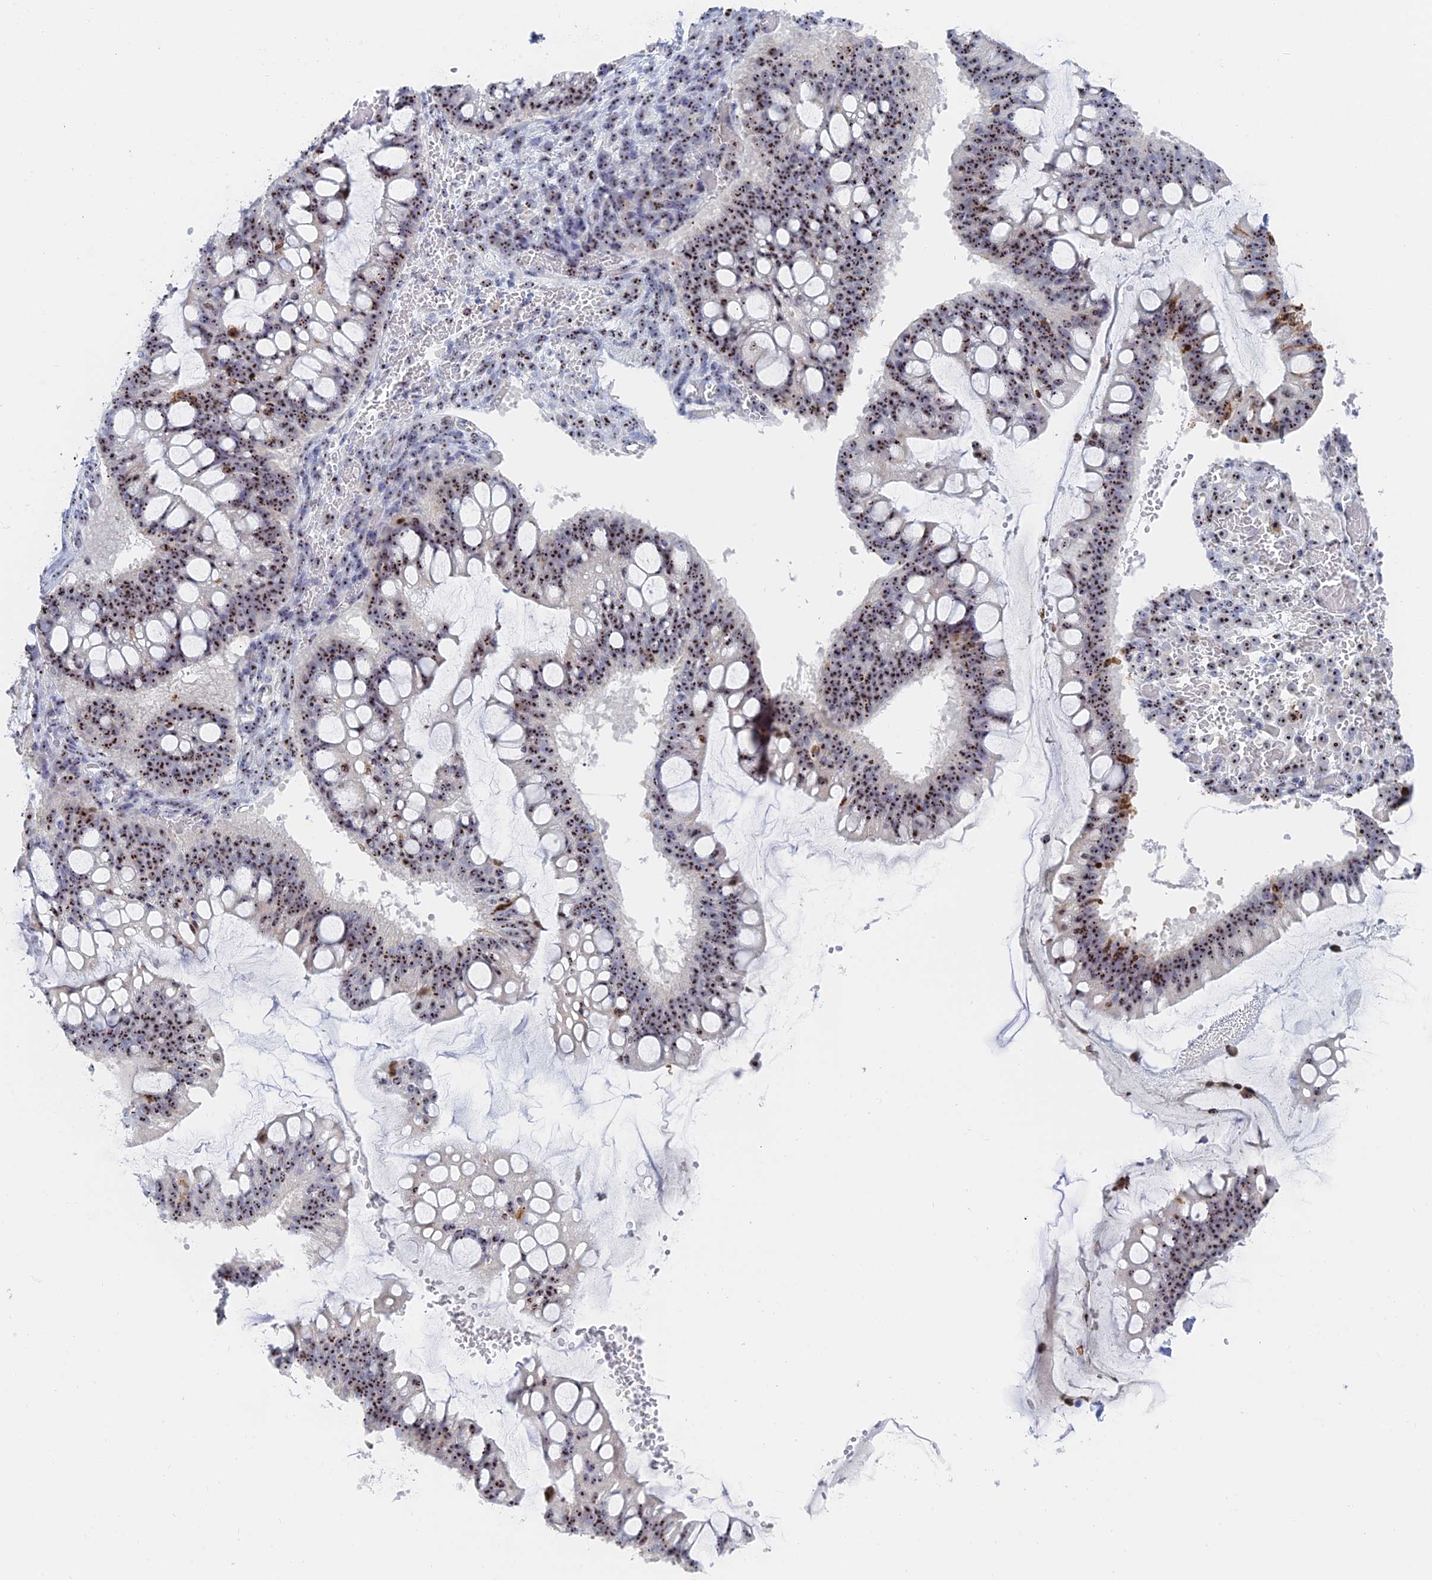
{"staining": {"intensity": "strong", "quantity": ">75%", "location": "nuclear"}, "tissue": "ovarian cancer", "cell_type": "Tumor cells", "image_type": "cancer", "snomed": [{"axis": "morphology", "description": "Cystadenocarcinoma, mucinous, NOS"}, {"axis": "topography", "description": "Ovary"}], "caption": "Tumor cells demonstrate high levels of strong nuclear staining in about >75% of cells in mucinous cystadenocarcinoma (ovarian).", "gene": "RSL1D1", "patient": {"sex": "female", "age": 73}}